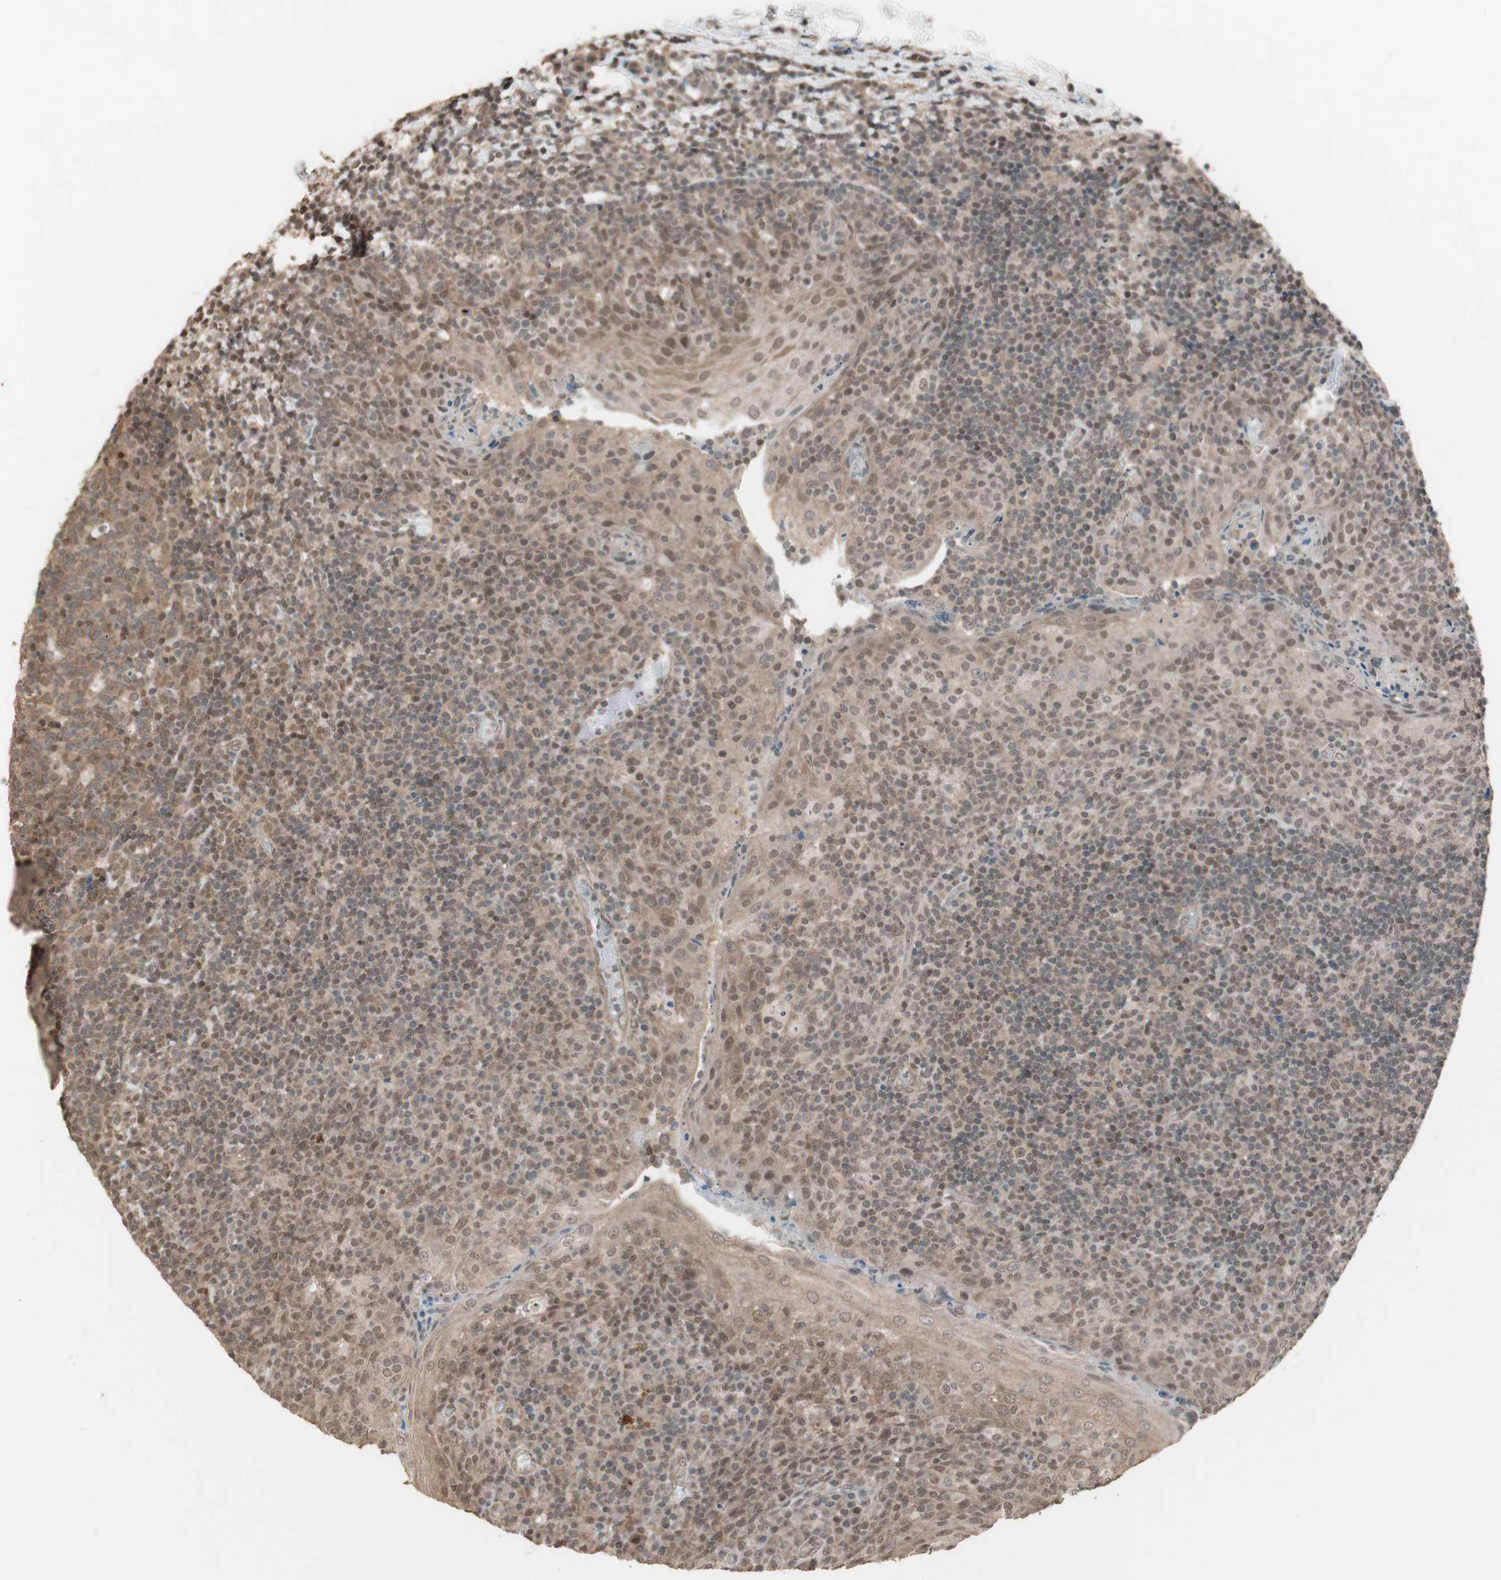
{"staining": {"intensity": "weak", "quantity": ">75%", "location": "nuclear"}, "tissue": "tonsil", "cell_type": "Germinal center cells", "image_type": "normal", "snomed": [{"axis": "morphology", "description": "Normal tissue, NOS"}, {"axis": "topography", "description": "Tonsil"}], "caption": "Brown immunohistochemical staining in benign human tonsil reveals weak nuclear positivity in about >75% of germinal center cells. The staining was performed using DAB, with brown indicating positive protein expression. Nuclei are stained blue with hematoxylin.", "gene": "DRAP1", "patient": {"sex": "male", "age": 17}}